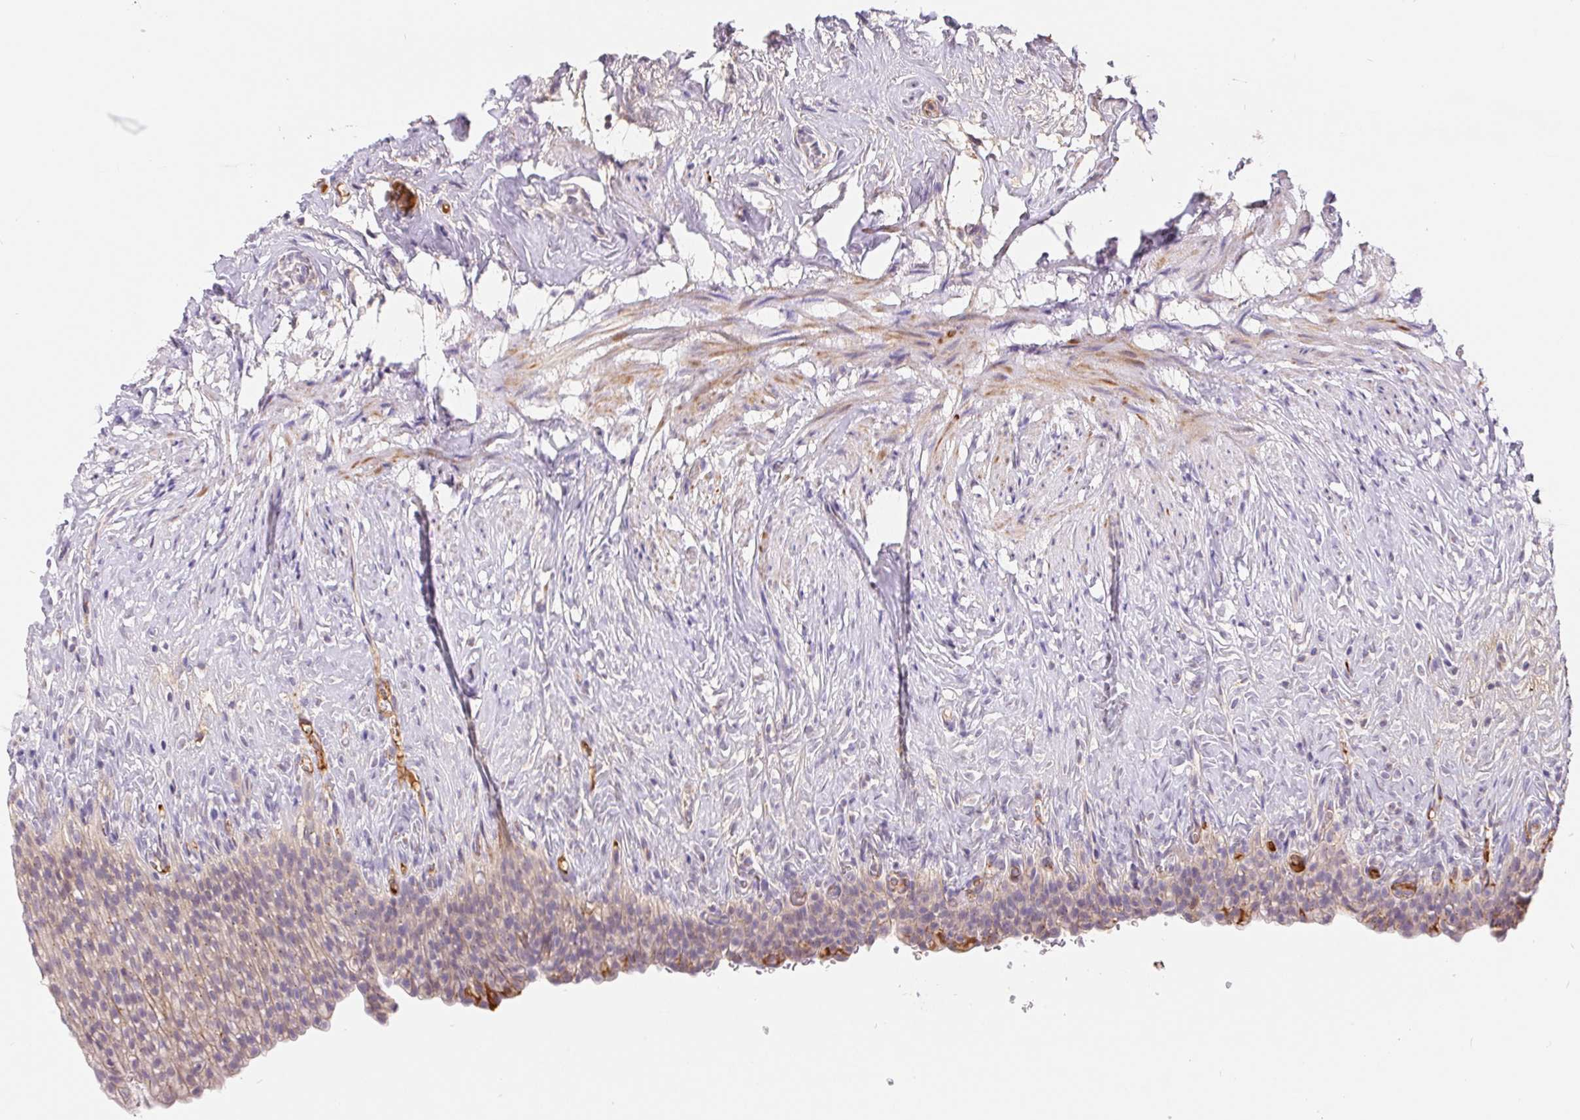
{"staining": {"intensity": "moderate", "quantity": "<25%", "location": "cytoplasmic/membranous"}, "tissue": "urinary bladder", "cell_type": "Urothelial cells", "image_type": "normal", "snomed": [{"axis": "morphology", "description": "Normal tissue, NOS"}, {"axis": "topography", "description": "Urinary bladder"}, {"axis": "topography", "description": "Prostate"}], "caption": "This is an image of immunohistochemistry (IHC) staining of normal urinary bladder, which shows moderate staining in the cytoplasmic/membranous of urothelial cells.", "gene": "EMC6", "patient": {"sex": "male", "age": 76}}